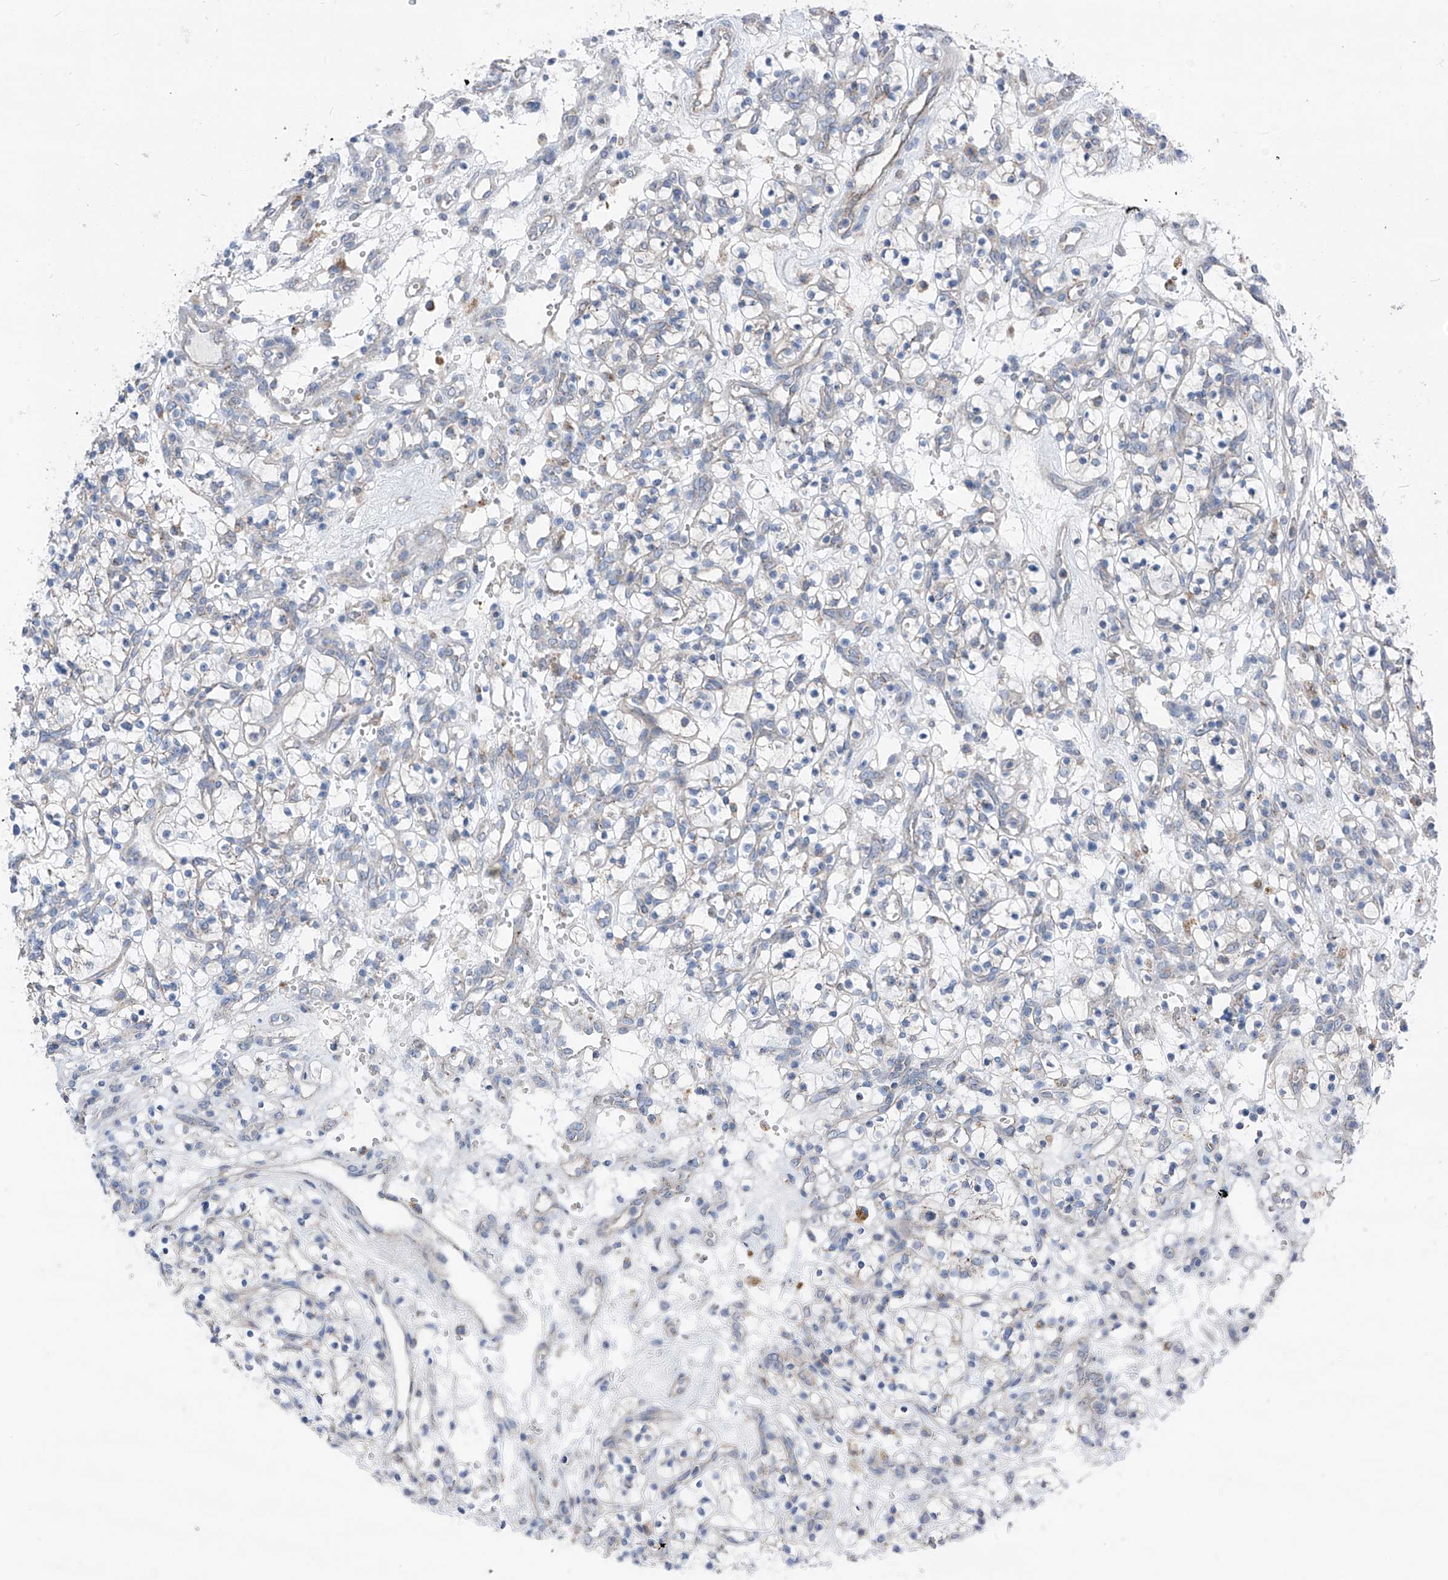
{"staining": {"intensity": "negative", "quantity": "none", "location": "none"}, "tissue": "renal cancer", "cell_type": "Tumor cells", "image_type": "cancer", "snomed": [{"axis": "morphology", "description": "Adenocarcinoma, NOS"}, {"axis": "topography", "description": "Kidney"}], "caption": "Immunohistochemical staining of human adenocarcinoma (renal) demonstrates no significant expression in tumor cells.", "gene": "AGPS", "patient": {"sex": "female", "age": 57}}